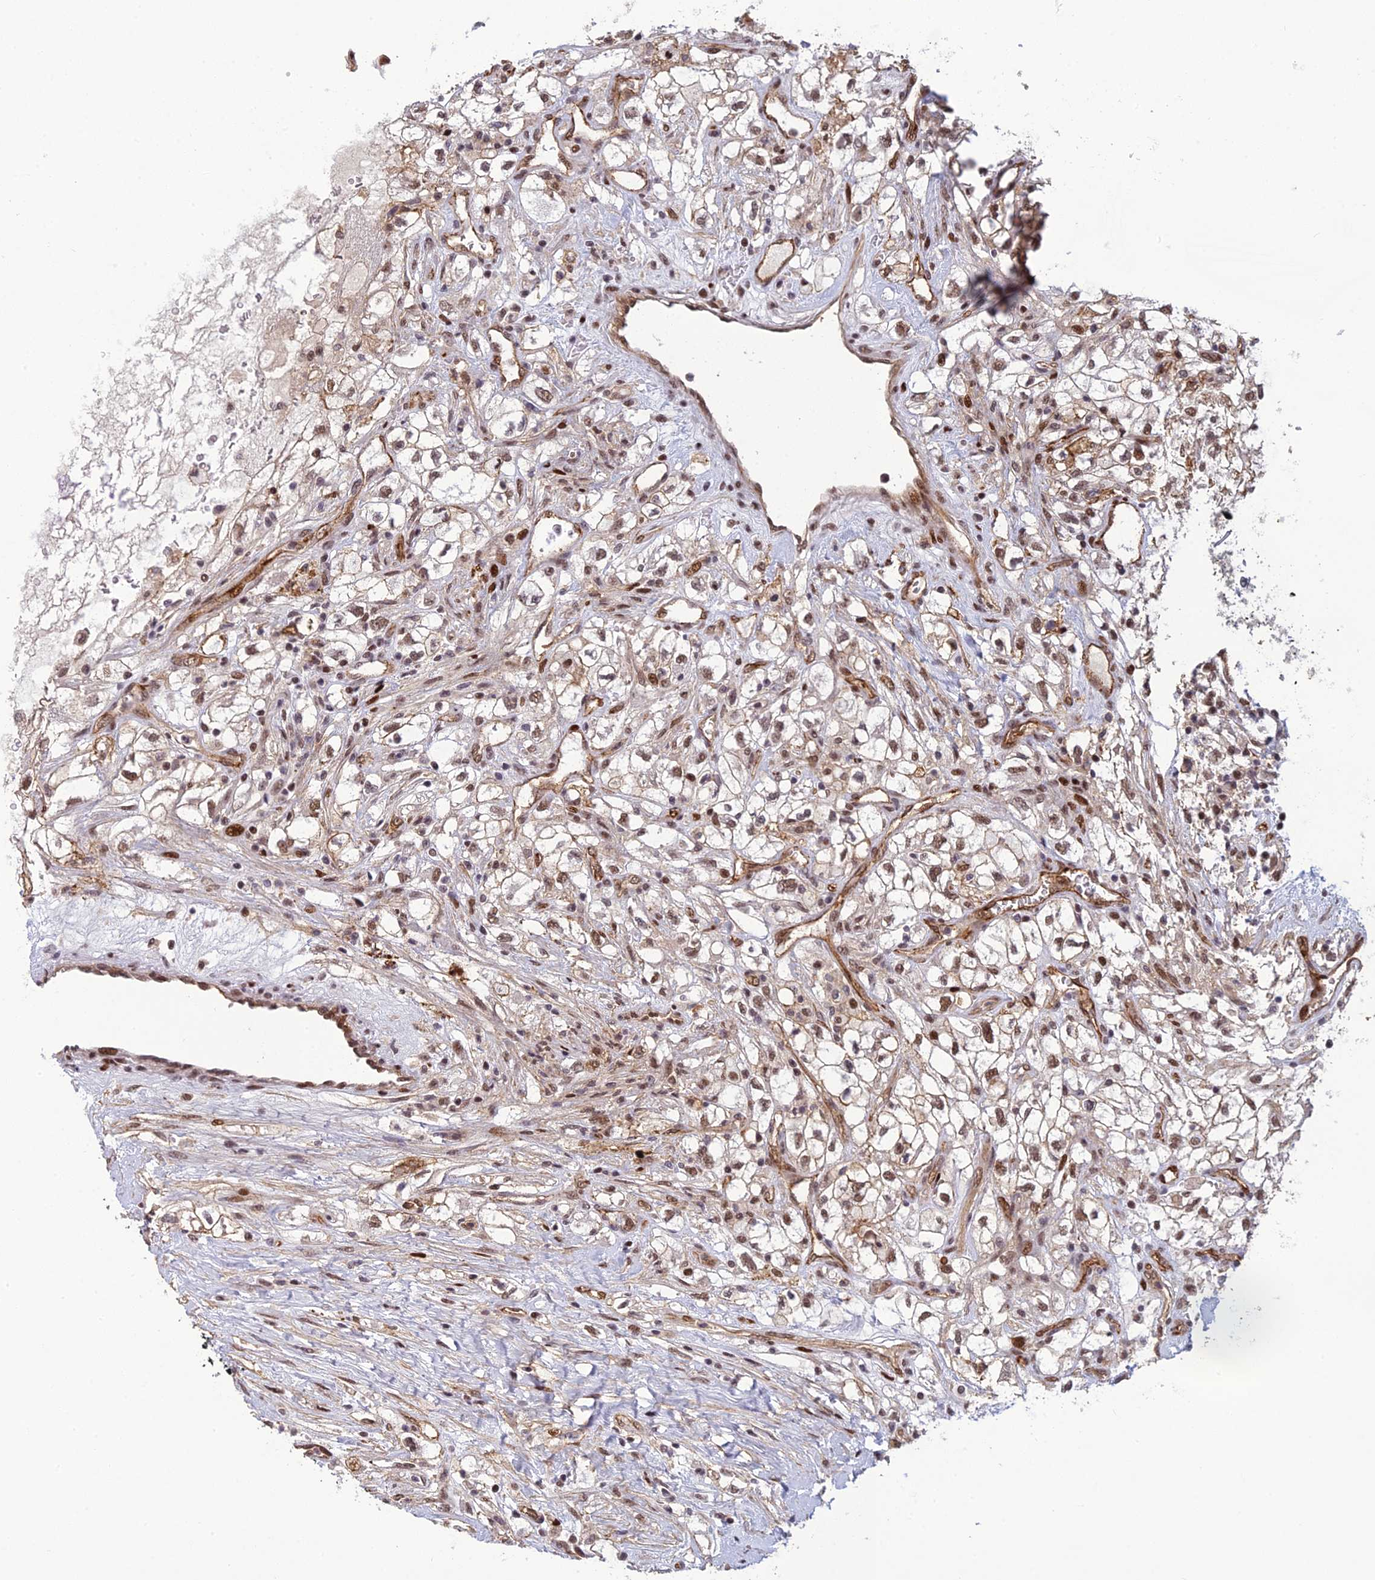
{"staining": {"intensity": "moderate", "quantity": ">75%", "location": "cytoplasmic/membranous,nuclear"}, "tissue": "renal cancer", "cell_type": "Tumor cells", "image_type": "cancer", "snomed": [{"axis": "morphology", "description": "Adenocarcinoma, NOS"}, {"axis": "topography", "description": "Kidney"}], "caption": "Renal cancer (adenocarcinoma) stained for a protein reveals moderate cytoplasmic/membranous and nuclear positivity in tumor cells. The staining was performed using DAB to visualize the protein expression in brown, while the nuclei were stained in blue with hematoxylin (Magnification: 20x).", "gene": "RANBP3", "patient": {"sex": "male", "age": 59}}